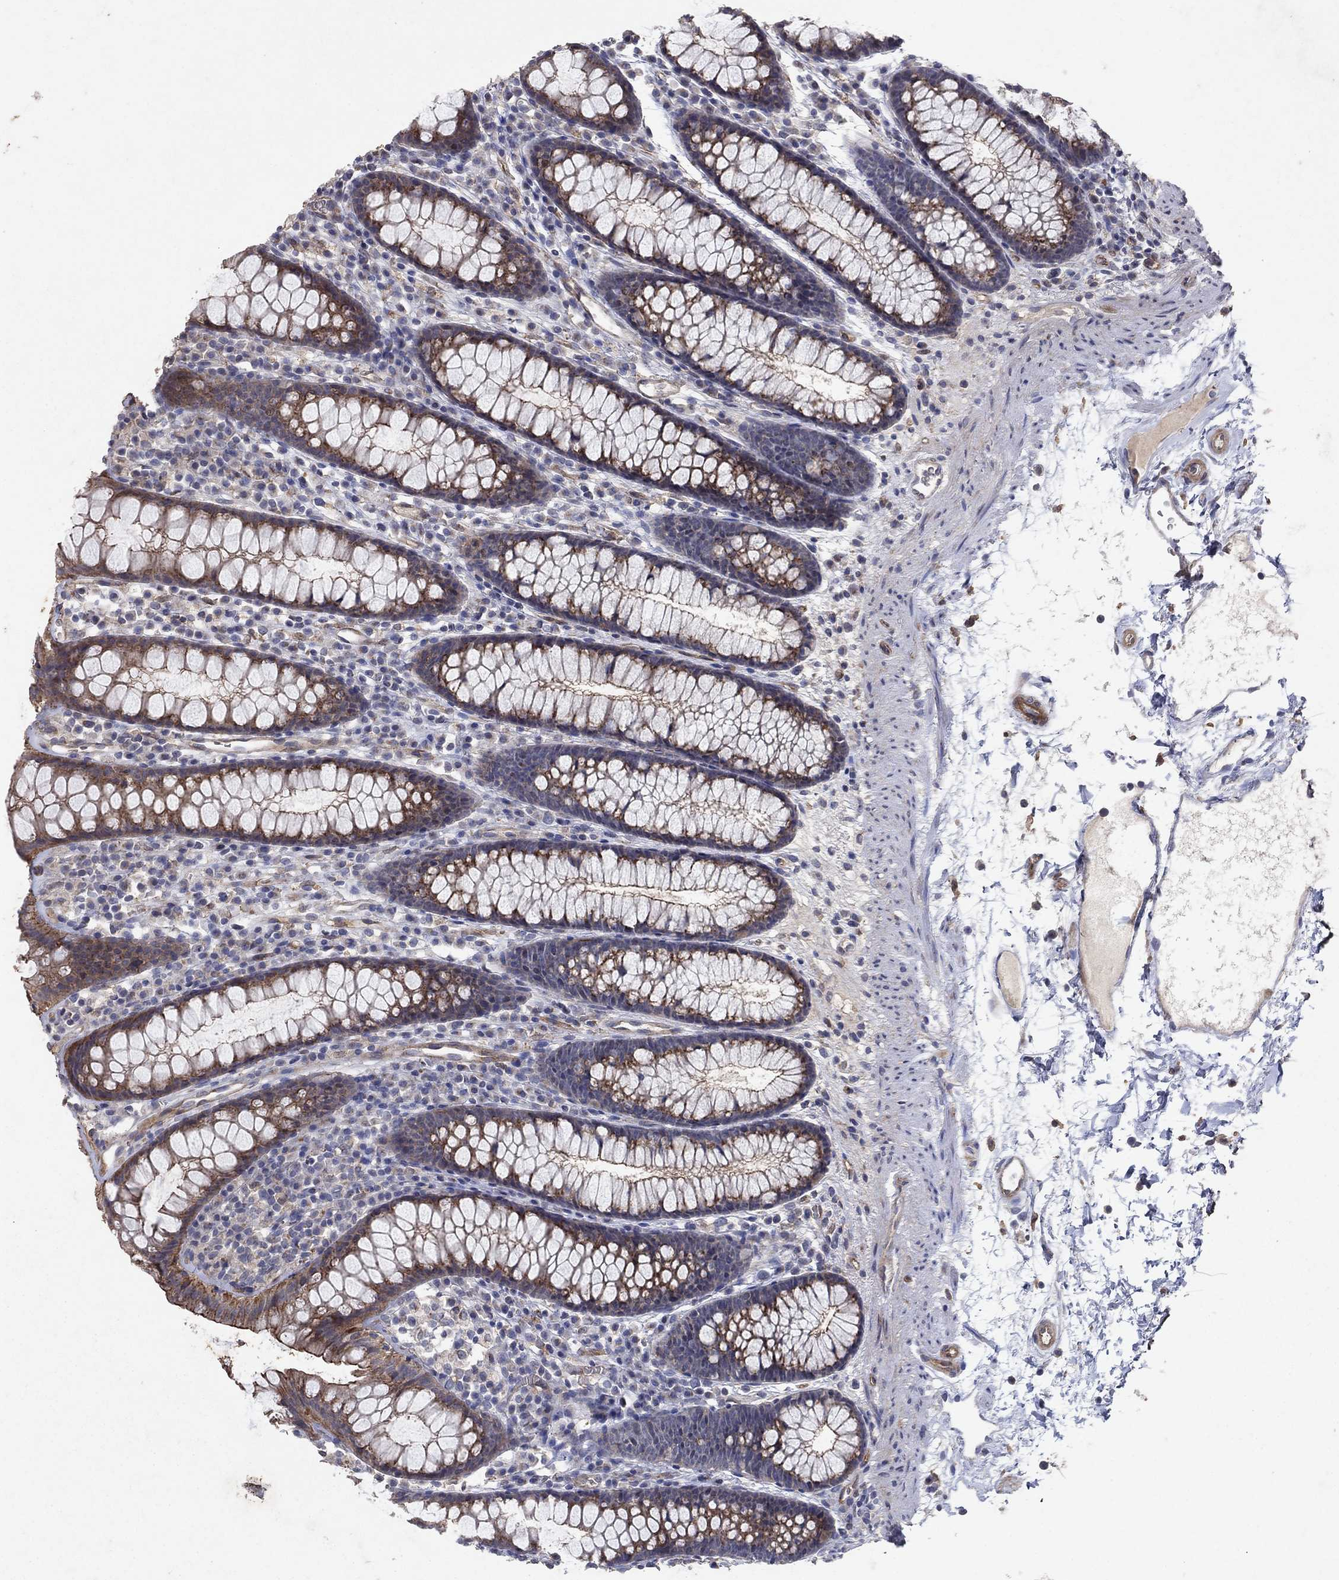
{"staining": {"intensity": "moderate", "quantity": ">75%", "location": "cytoplasmic/membranous"}, "tissue": "colon", "cell_type": "Endothelial cells", "image_type": "normal", "snomed": [{"axis": "morphology", "description": "Normal tissue, NOS"}, {"axis": "topography", "description": "Colon"}], "caption": "Immunohistochemistry (IHC) photomicrograph of unremarkable colon stained for a protein (brown), which reveals medium levels of moderate cytoplasmic/membranous expression in about >75% of endothelial cells.", "gene": "FRG1", "patient": {"sex": "male", "age": 76}}